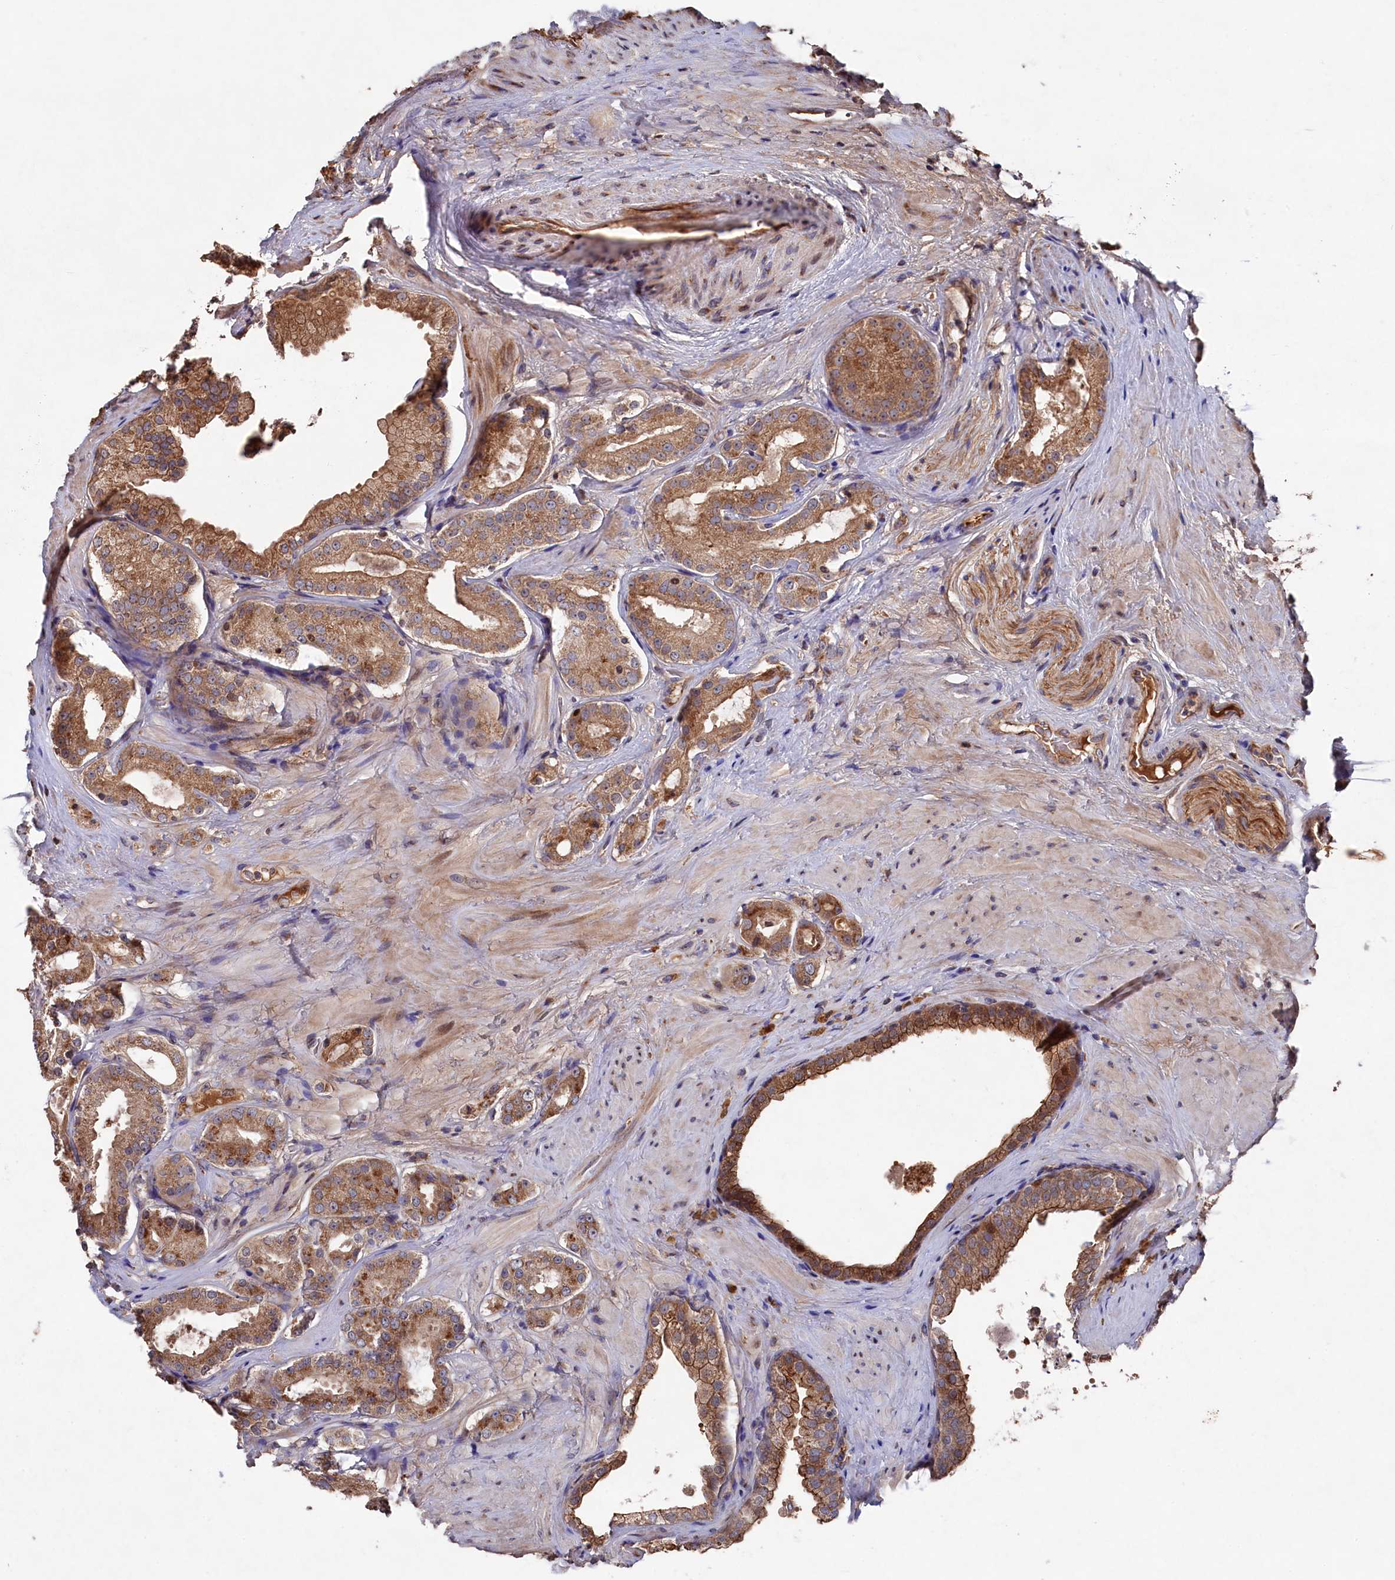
{"staining": {"intensity": "moderate", "quantity": ">75%", "location": "cytoplasmic/membranous"}, "tissue": "prostate cancer", "cell_type": "Tumor cells", "image_type": "cancer", "snomed": [{"axis": "morphology", "description": "Adenocarcinoma, High grade"}, {"axis": "topography", "description": "Prostate"}], "caption": "Brown immunohistochemical staining in human prostate cancer displays moderate cytoplasmic/membranous positivity in approximately >75% of tumor cells.", "gene": "NAA60", "patient": {"sex": "male", "age": 65}}